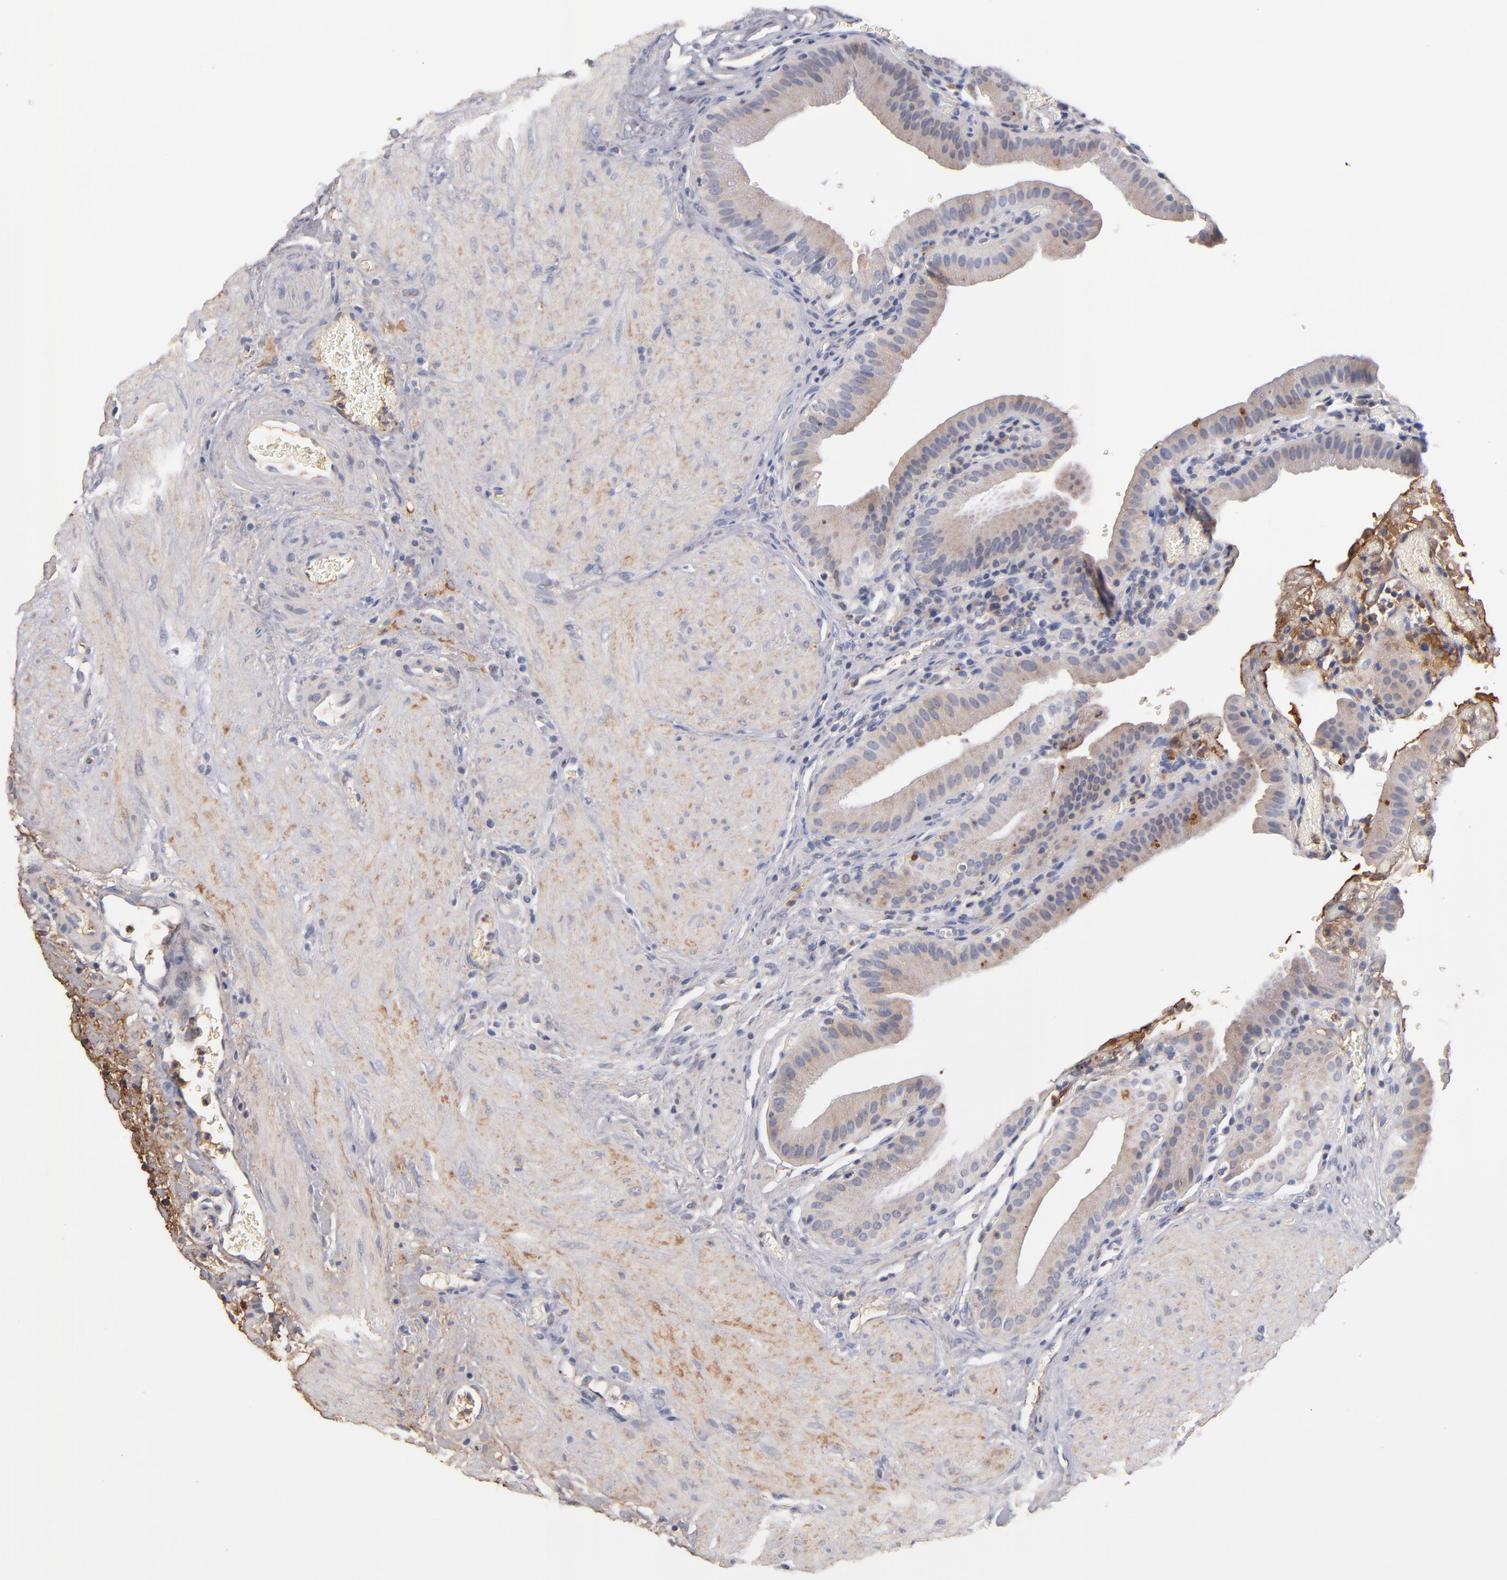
{"staining": {"intensity": "weak", "quantity": ">75%", "location": "cytoplasmic/membranous"}, "tissue": "gallbladder", "cell_type": "Glandular cells", "image_type": "normal", "snomed": [{"axis": "morphology", "description": "Normal tissue, NOS"}, {"axis": "topography", "description": "Gallbladder"}], "caption": "Brown immunohistochemical staining in unremarkable human gallbladder shows weak cytoplasmic/membranous positivity in about >75% of glandular cells. Immunohistochemistry stains the protein in brown and the nuclei are stained blue.", "gene": "DACT1", "patient": {"sex": "female", "age": 75}}